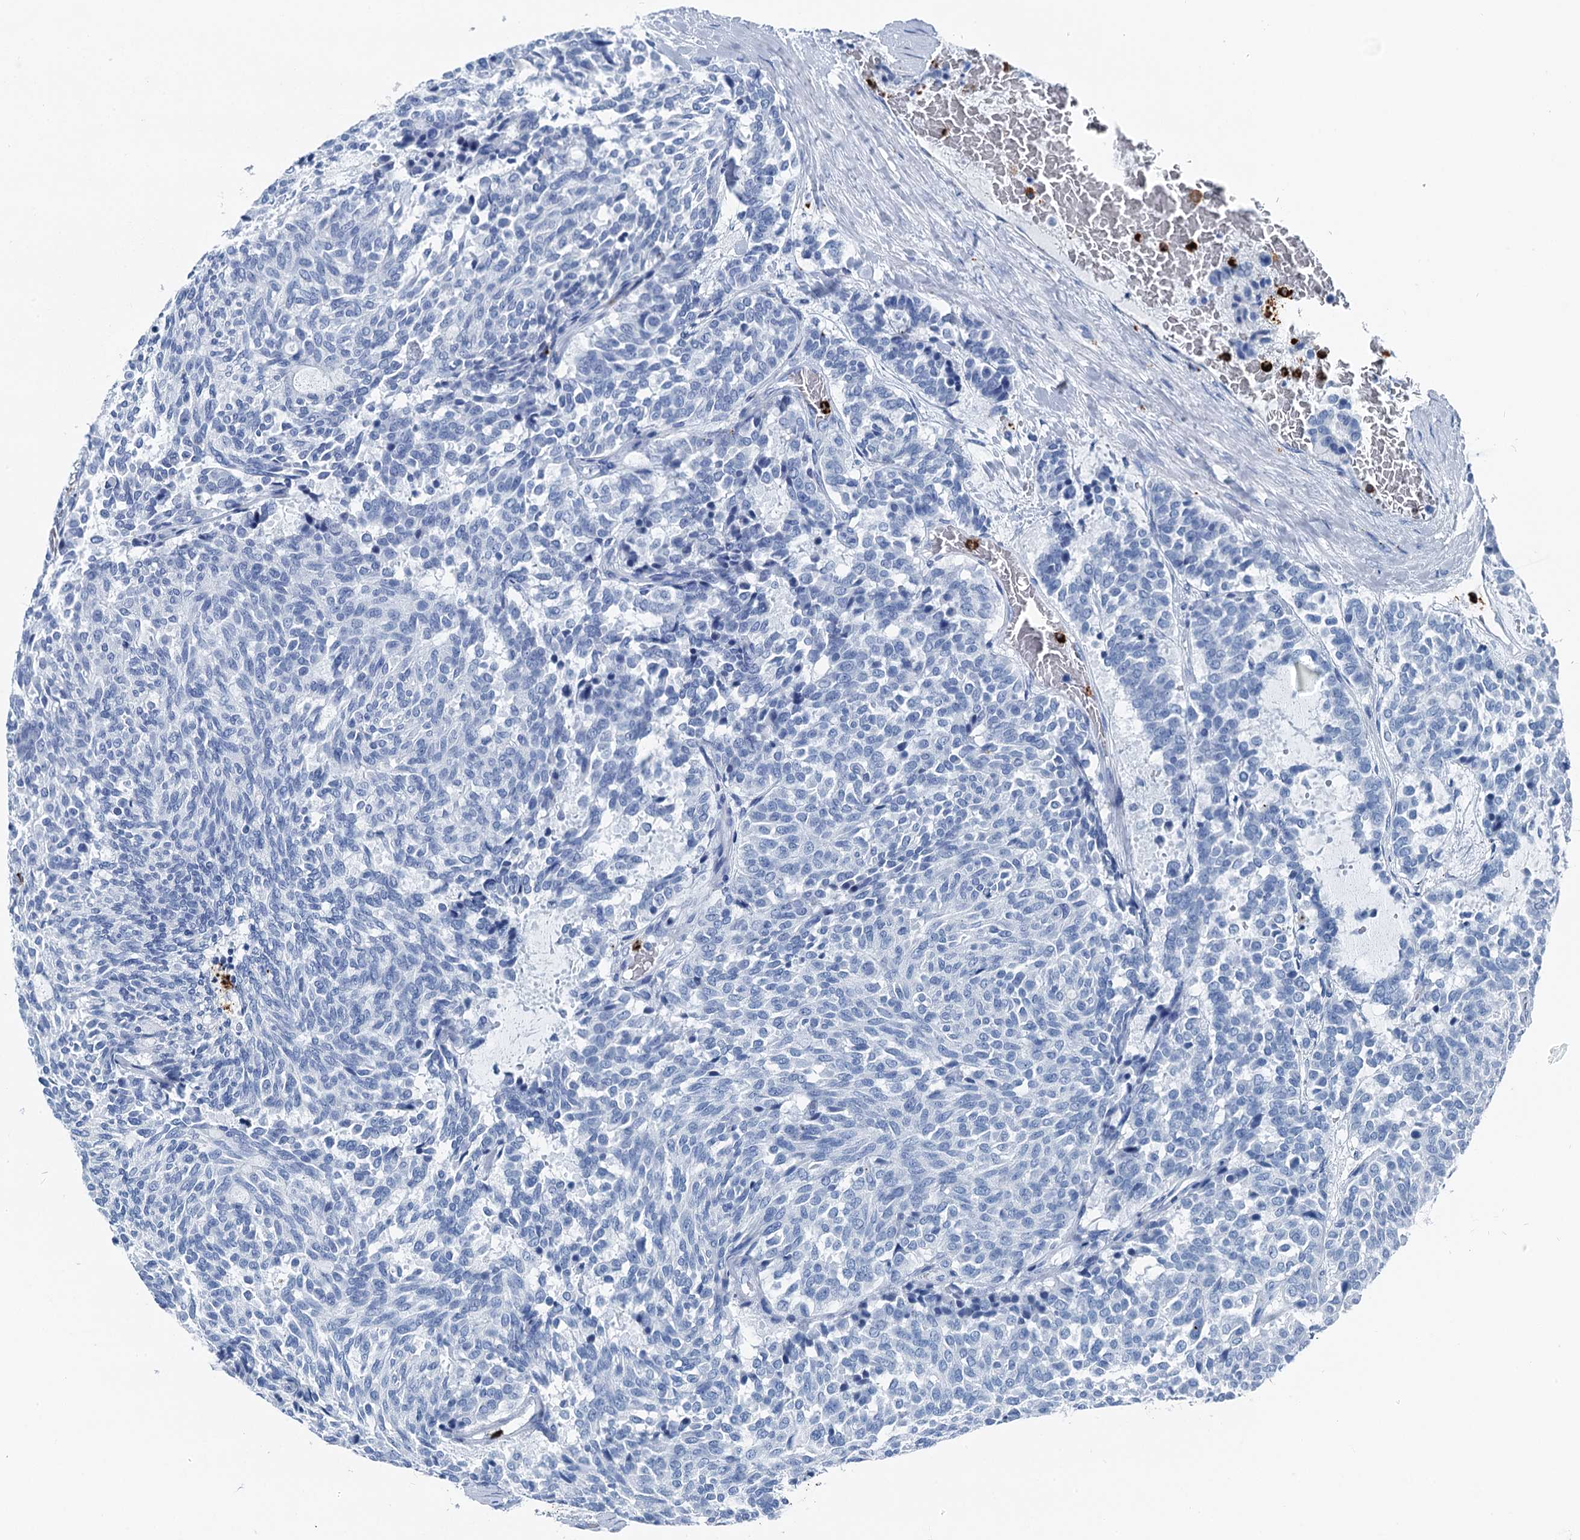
{"staining": {"intensity": "negative", "quantity": "none", "location": "none"}, "tissue": "carcinoid", "cell_type": "Tumor cells", "image_type": "cancer", "snomed": [{"axis": "morphology", "description": "Carcinoid, malignant, NOS"}, {"axis": "topography", "description": "Pancreas"}], "caption": "Malignant carcinoid was stained to show a protein in brown. There is no significant staining in tumor cells. (DAB immunohistochemistry visualized using brightfield microscopy, high magnification).", "gene": "PLAC8", "patient": {"sex": "female", "age": 54}}